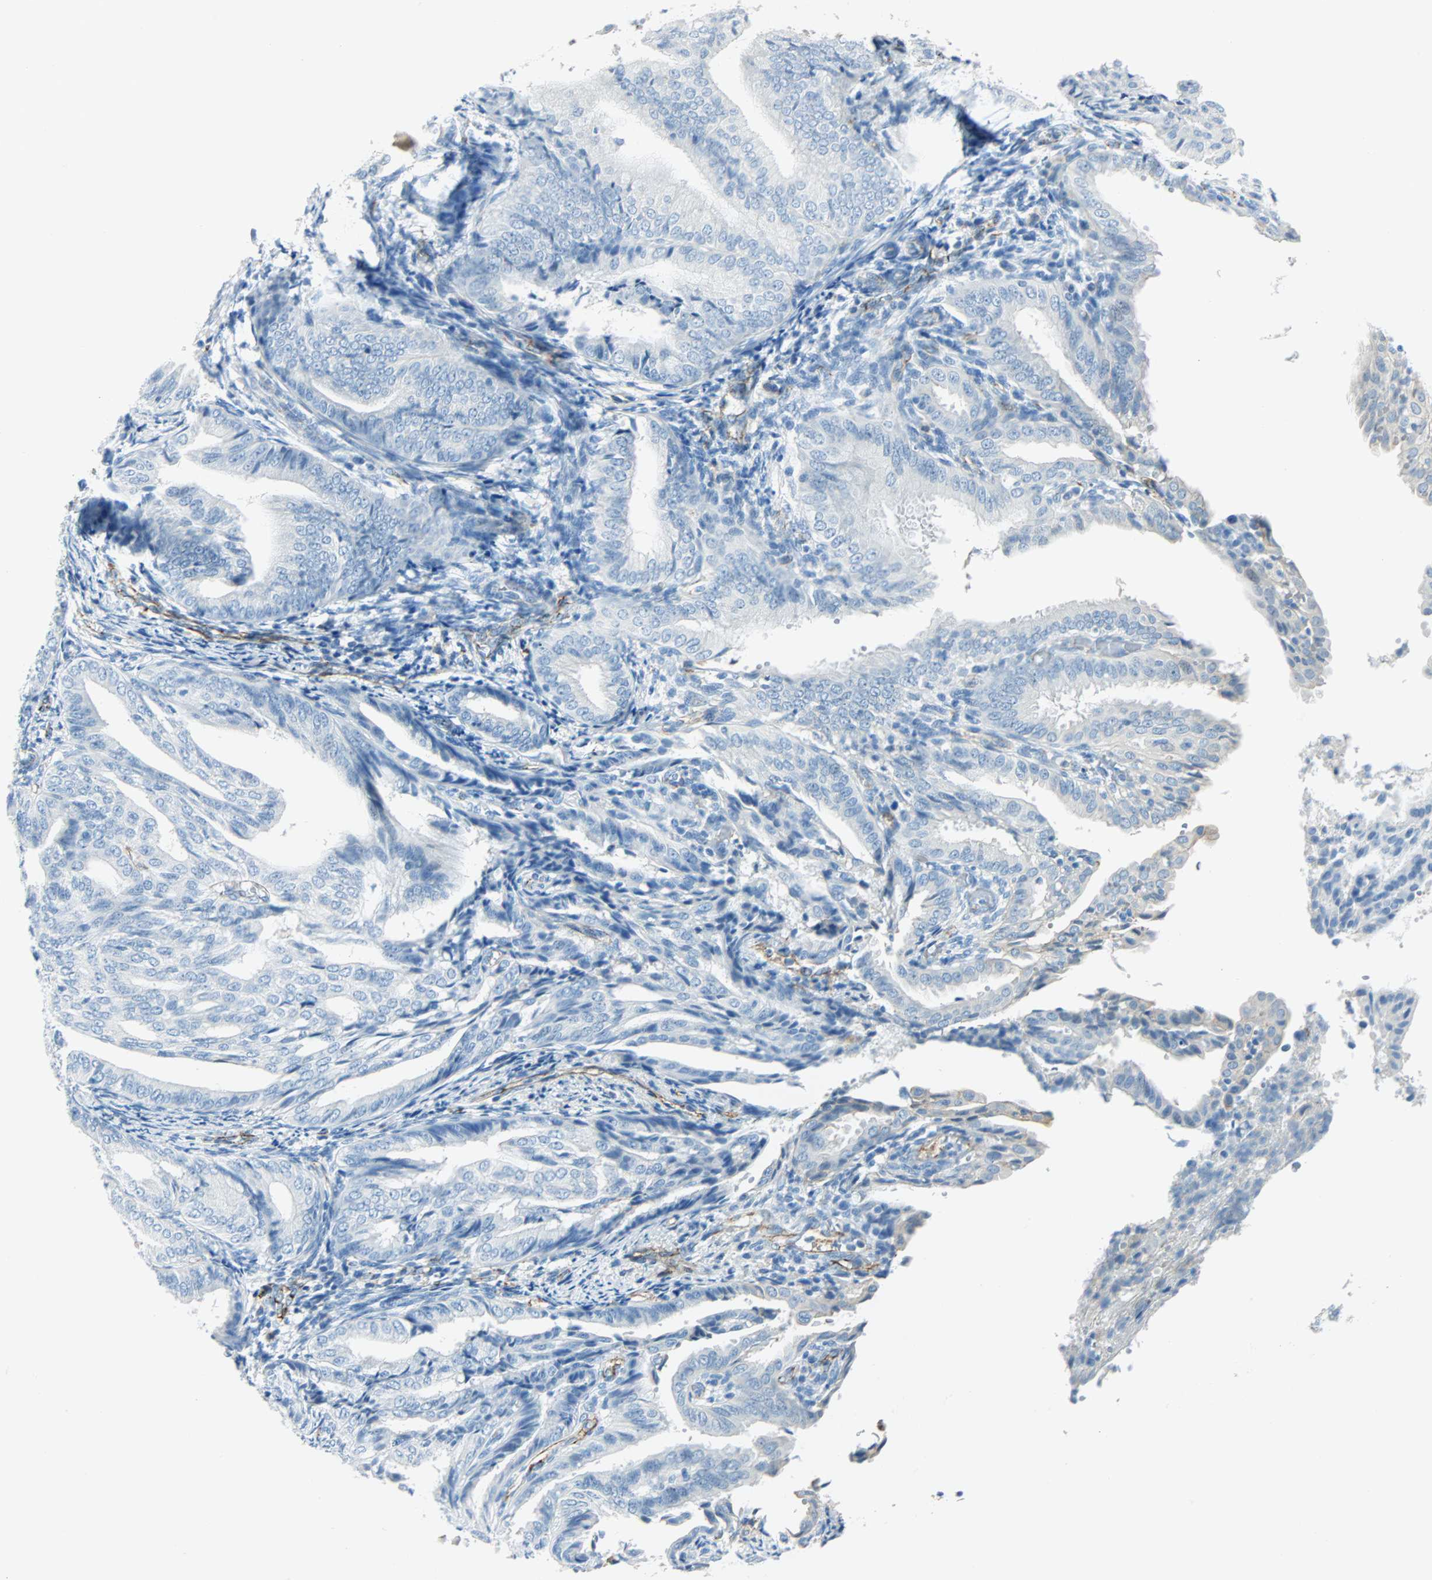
{"staining": {"intensity": "weak", "quantity": "<25%", "location": "cytoplasmic/membranous"}, "tissue": "endometrial cancer", "cell_type": "Tumor cells", "image_type": "cancer", "snomed": [{"axis": "morphology", "description": "Adenocarcinoma, NOS"}, {"axis": "topography", "description": "Endometrium"}], "caption": "High magnification brightfield microscopy of endometrial cancer (adenocarcinoma) stained with DAB (brown) and counterstained with hematoxylin (blue): tumor cells show no significant expression. (Stains: DAB (3,3'-diaminobenzidine) IHC with hematoxylin counter stain, Microscopy: brightfield microscopy at high magnification).", "gene": "VPS9D1", "patient": {"sex": "female", "age": 58}}